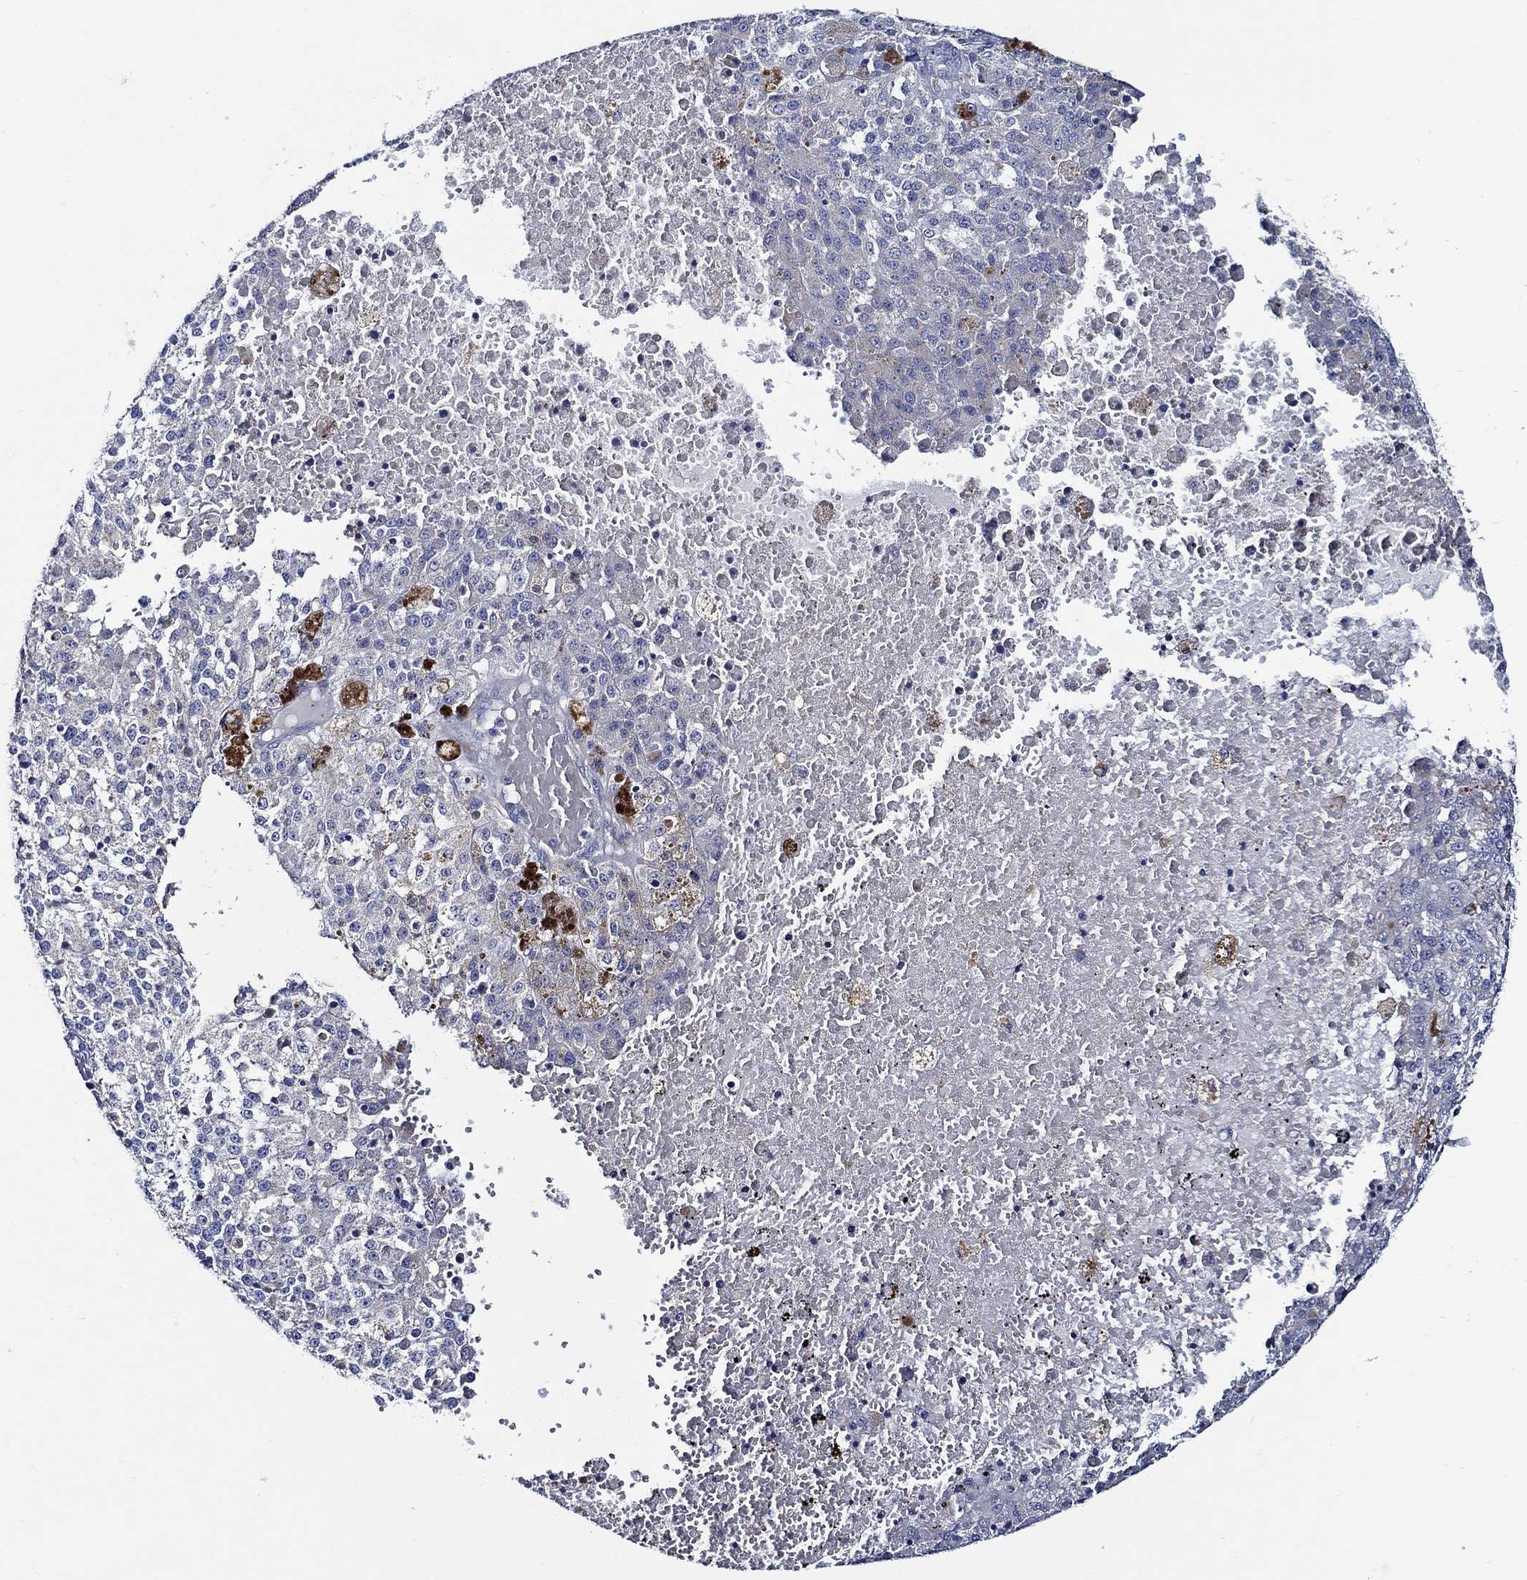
{"staining": {"intensity": "negative", "quantity": "none", "location": "none"}, "tissue": "melanoma", "cell_type": "Tumor cells", "image_type": "cancer", "snomed": [{"axis": "morphology", "description": "Malignant melanoma, Metastatic site"}, {"axis": "topography", "description": "Lymph node"}], "caption": "A histopathology image of melanoma stained for a protein exhibits no brown staining in tumor cells.", "gene": "SKOR1", "patient": {"sex": "female", "age": 64}}